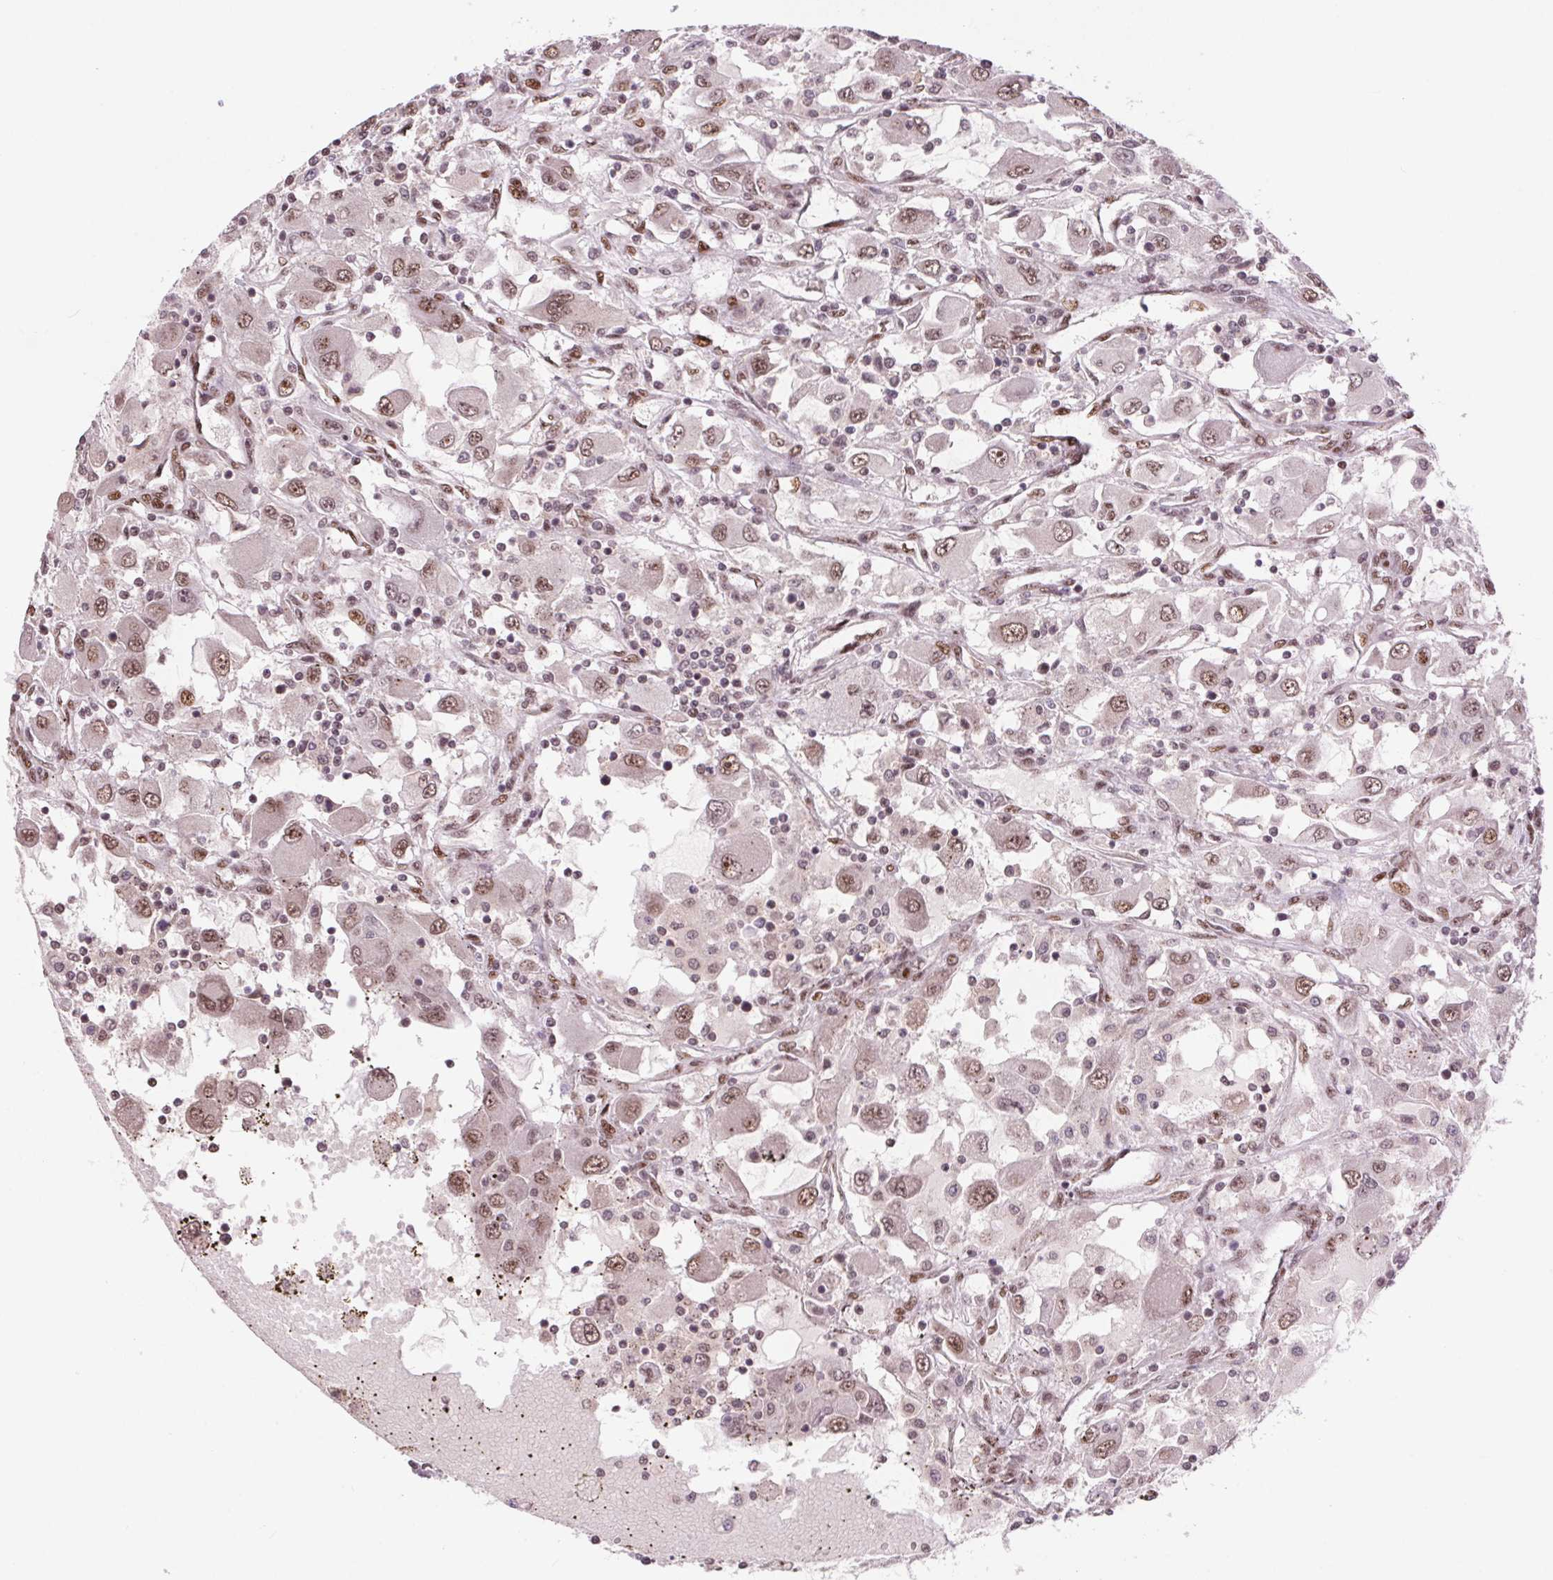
{"staining": {"intensity": "moderate", "quantity": ">75%", "location": "nuclear"}, "tissue": "renal cancer", "cell_type": "Tumor cells", "image_type": "cancer", "snomed": [{"axis": "morphology", "description": "Adenocarcinoma, NOS"}, {"axis": "topography", "description": "Kidney"}], "caption": "Immunohistochemistry image of human adenocarcinoma (renal) stained for a protein (brown), which exhibits medium levels of moderate nuclear positivity in about >75% of tumor cells.", "gene": "RAD23A", "patient": {"sex": "female", "age": 67}}